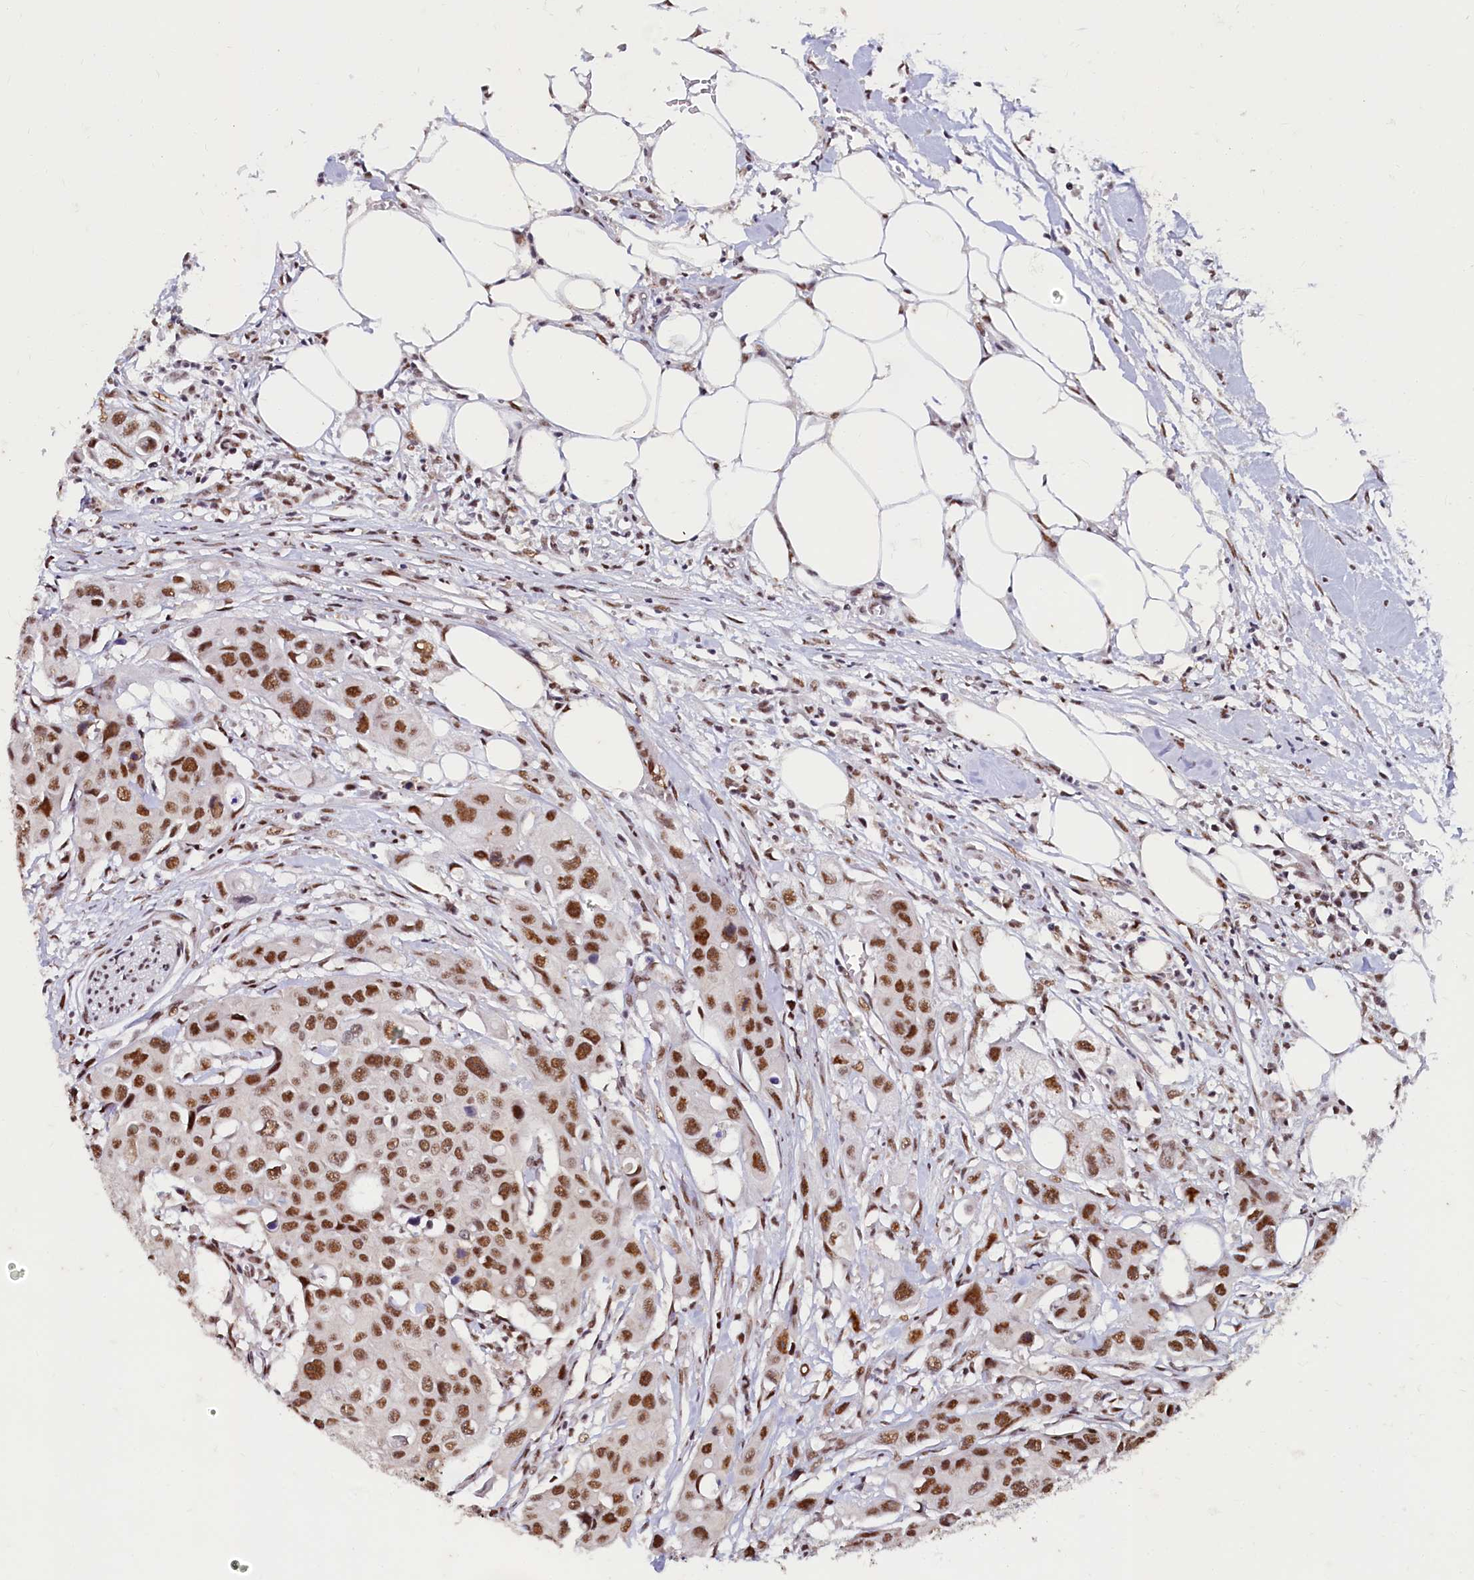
{"staining": {"intensity": "moderate", "quantity": ">75%", "location": "nuclear"}, "tissue": "colorectal cancer", "cell_type": "Tumor cells", "image_type": "cancer", "snomed": [{"axis": "morphology", "description": "Adenocarcinoma, NOS"}, {"axis": "topography", "description": "Colon"}], "caption": "Immunohistochemistry staining of colorectal adenocarcinoma, which displays medium levels of moderate nuclear expression in about >75% of tumor cells indicating moderate nuclear protein staining. The staining was performed using DAB (brown) for protein detection and nuclei were counterstained in hematoxylin (blue).", "gene": "CPSF7", "patient": {"sex": "male", "age": 77}}